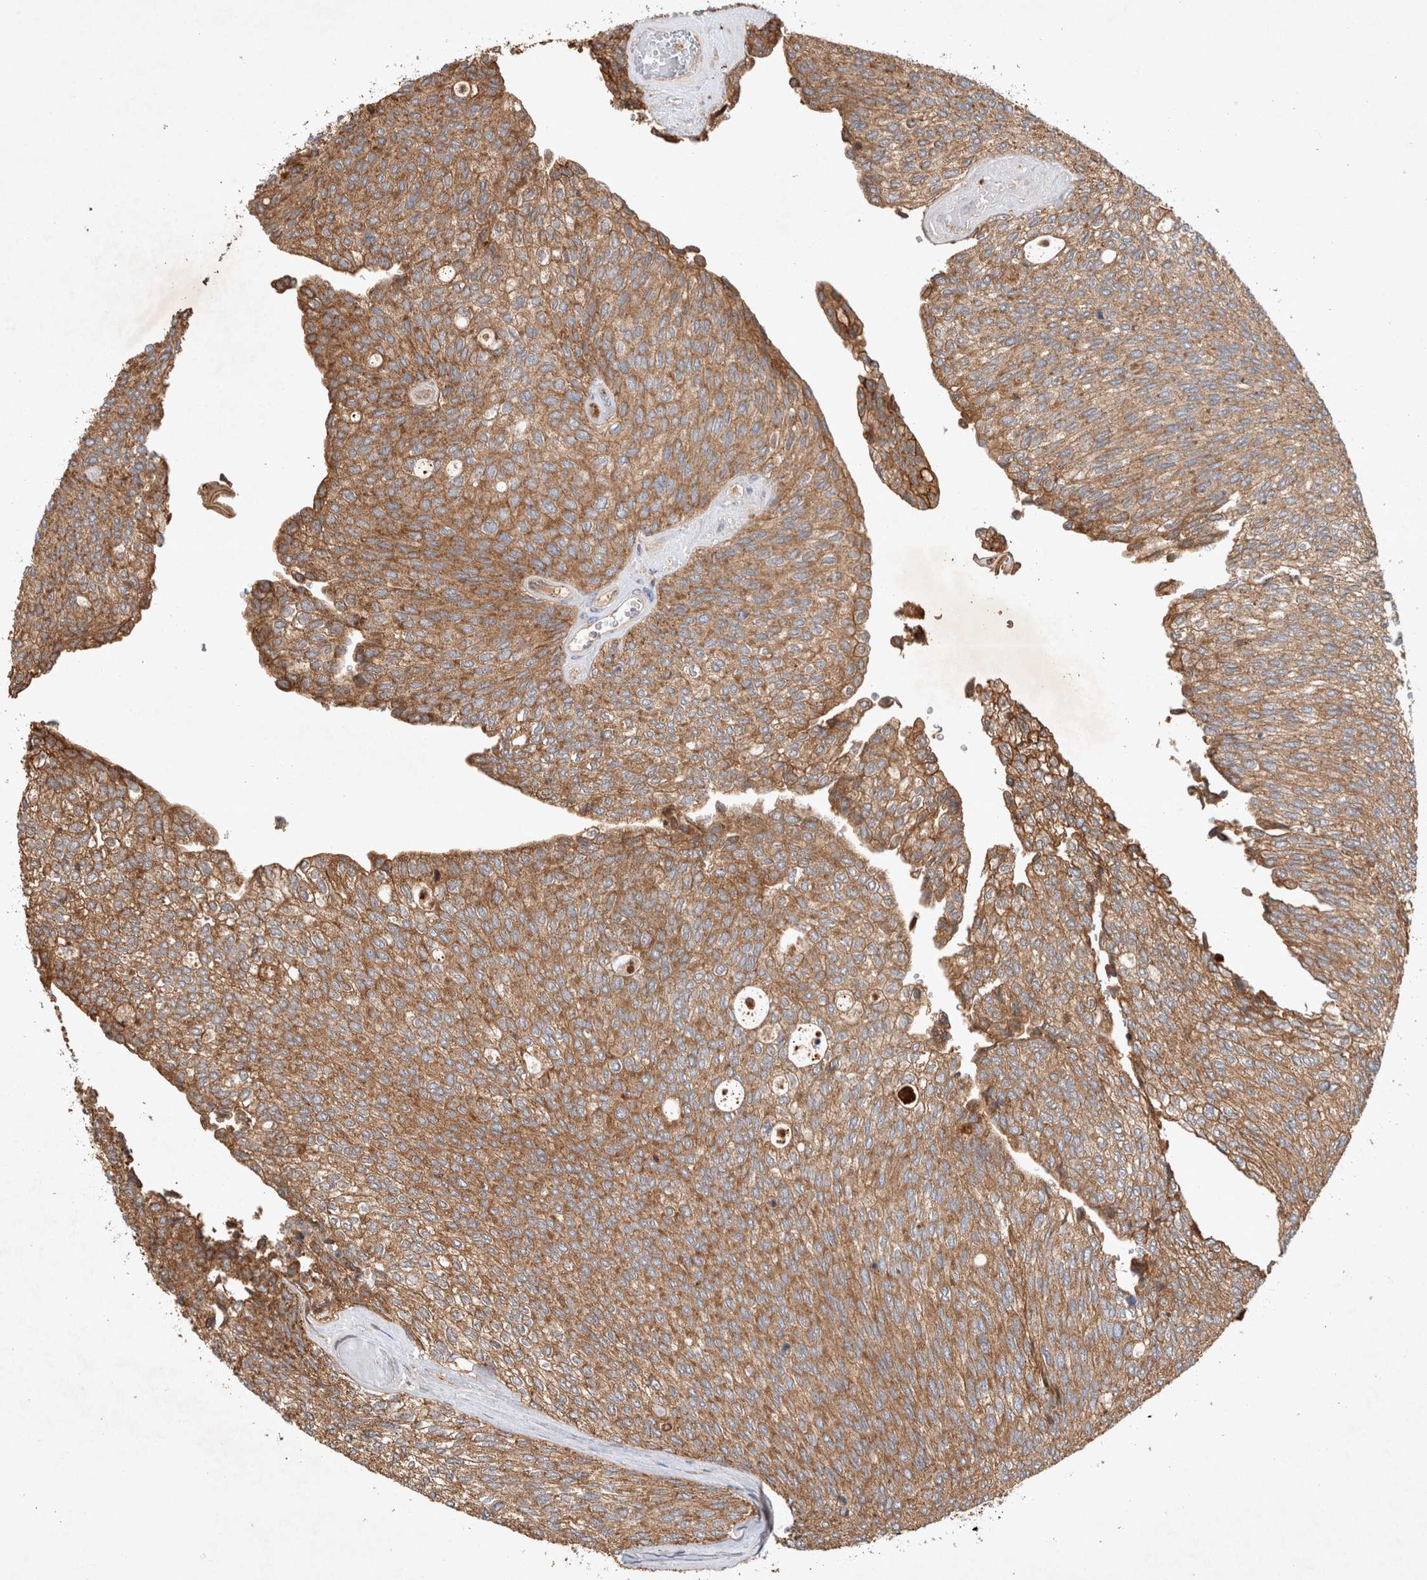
{"staining": {"intensity": "moderate", "quantity": ">75%", "location": "cytoplasmic/membranous"}, "tissue": "urothelial cancer", "cell_type": "Tumor cells", "image_type": "cancer", "snomed": [{"axis": "morphology", "description": "Urothelial carcinoma, Low grade"}, {"axis": "topography", "description": "Urinary bladder"}], "caption": "Urothelial carcinoma (low-grade) stained for a protein demonstrates moderate cytoplasmic/membranous positivity in tumor cells. The staining is performed using DAB (3,3'-diaminobenzidine) brown chromogen to label protein expression. The nuclei are counter-stained blue using hematoxylin.", "gene": "SERAC1", "patient": {"sex": "female", "age": 79}}